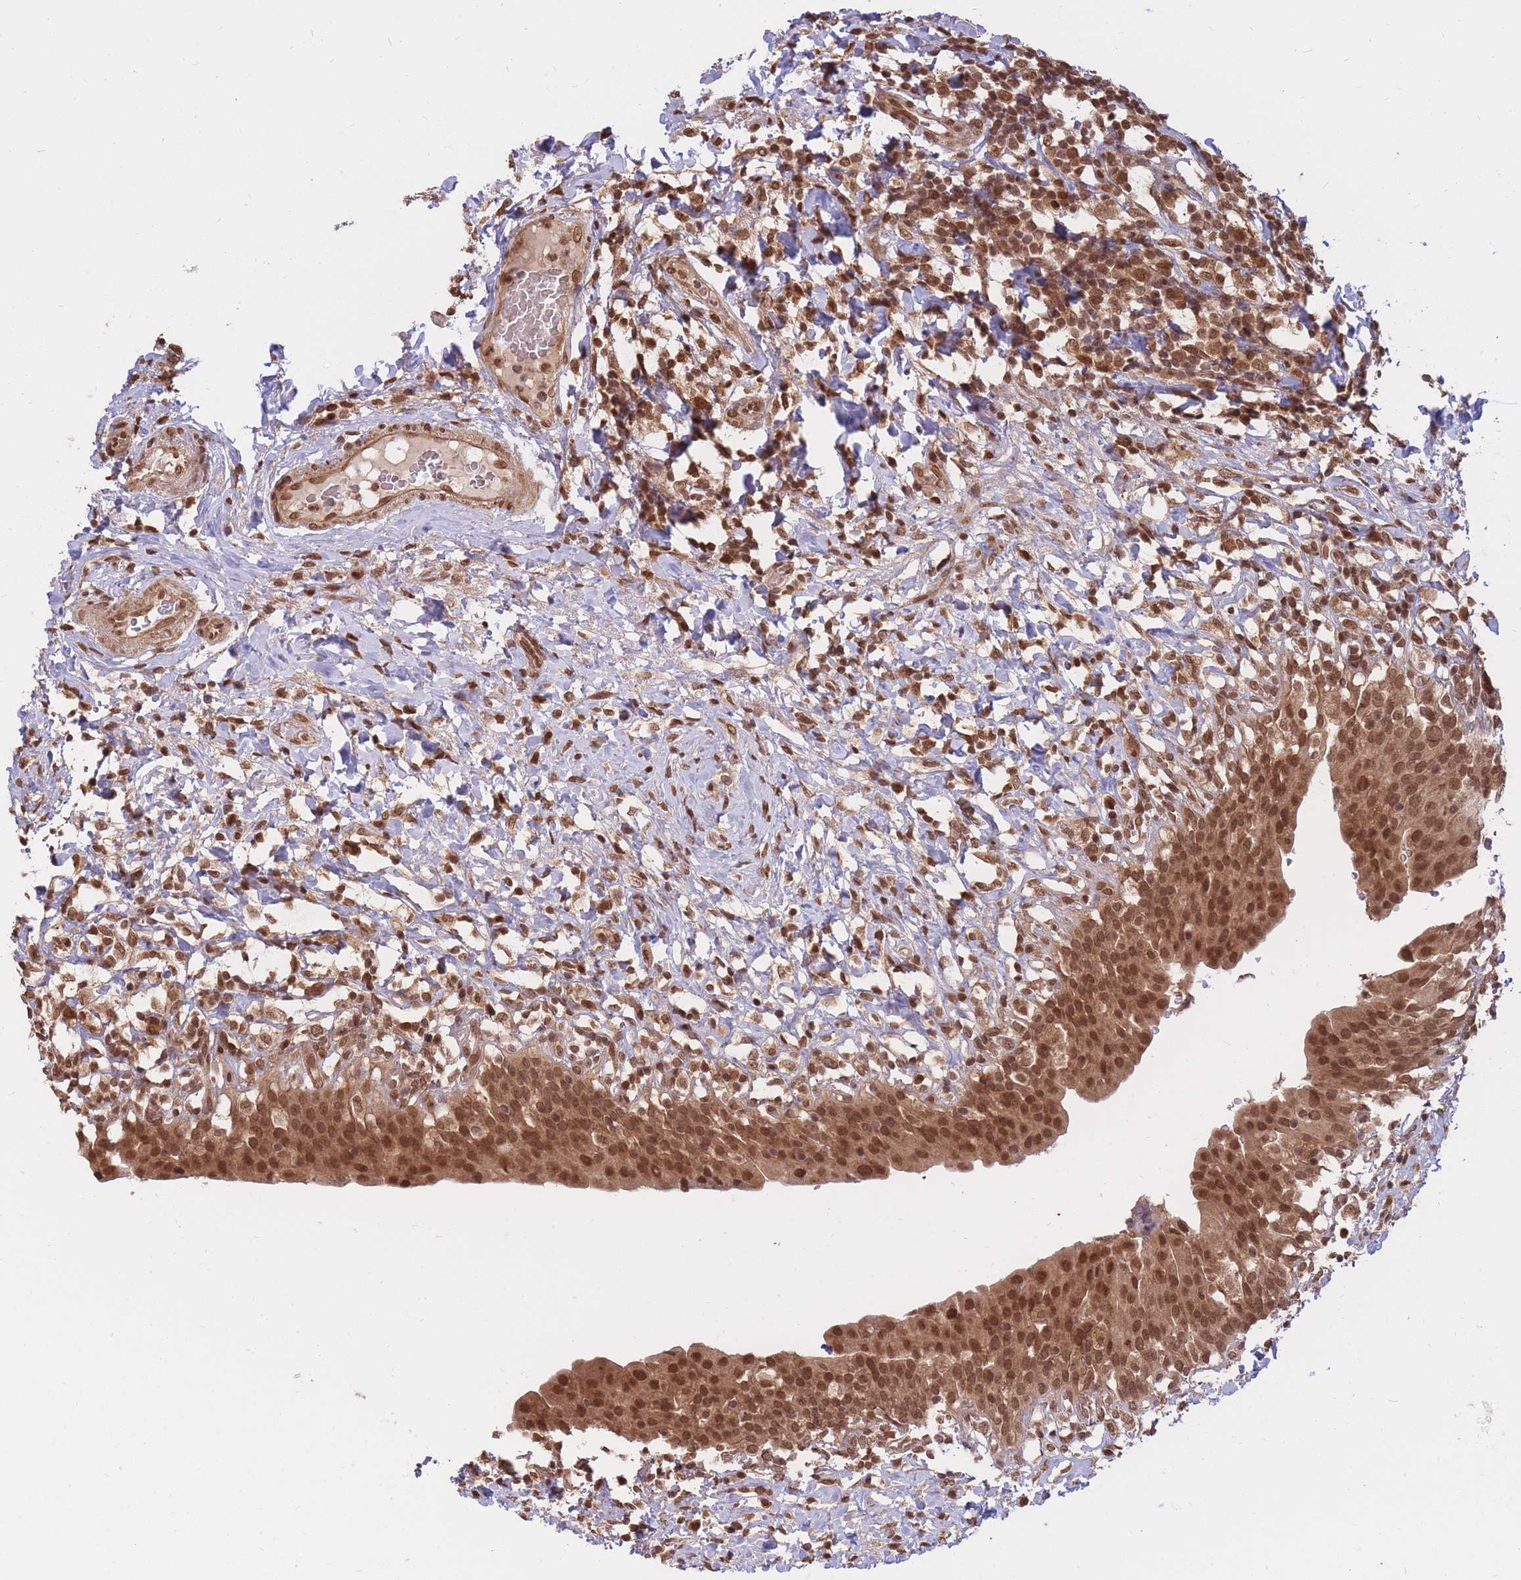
{"staining": {"intensity": "moderate", "quantity": ">75%", "location": "cytoplasmic/membranous,nuclear"}, "tissue": "urinary bladder", "cell_type": "Urothelial cells", "image_type": "normal", "snomed": [{"axis": "morphology", "description": "Normal tissue, NOS"}, {"axis": "morphology", "description": "Inflammation, NOS"}, {"axis": "topography", "description": "Urinary bladder"}], "caption": "A high-resolution photomicrograph shows immunohistochemistry (IHC) staining of unremarkable urinary bladder, which demonstrates moderate cytoplasmic/membranous,nuclear positivity in about >75% of urothelial cells.", "gene": "SRA1", "patient": {"sex": "male", "age": 64}}